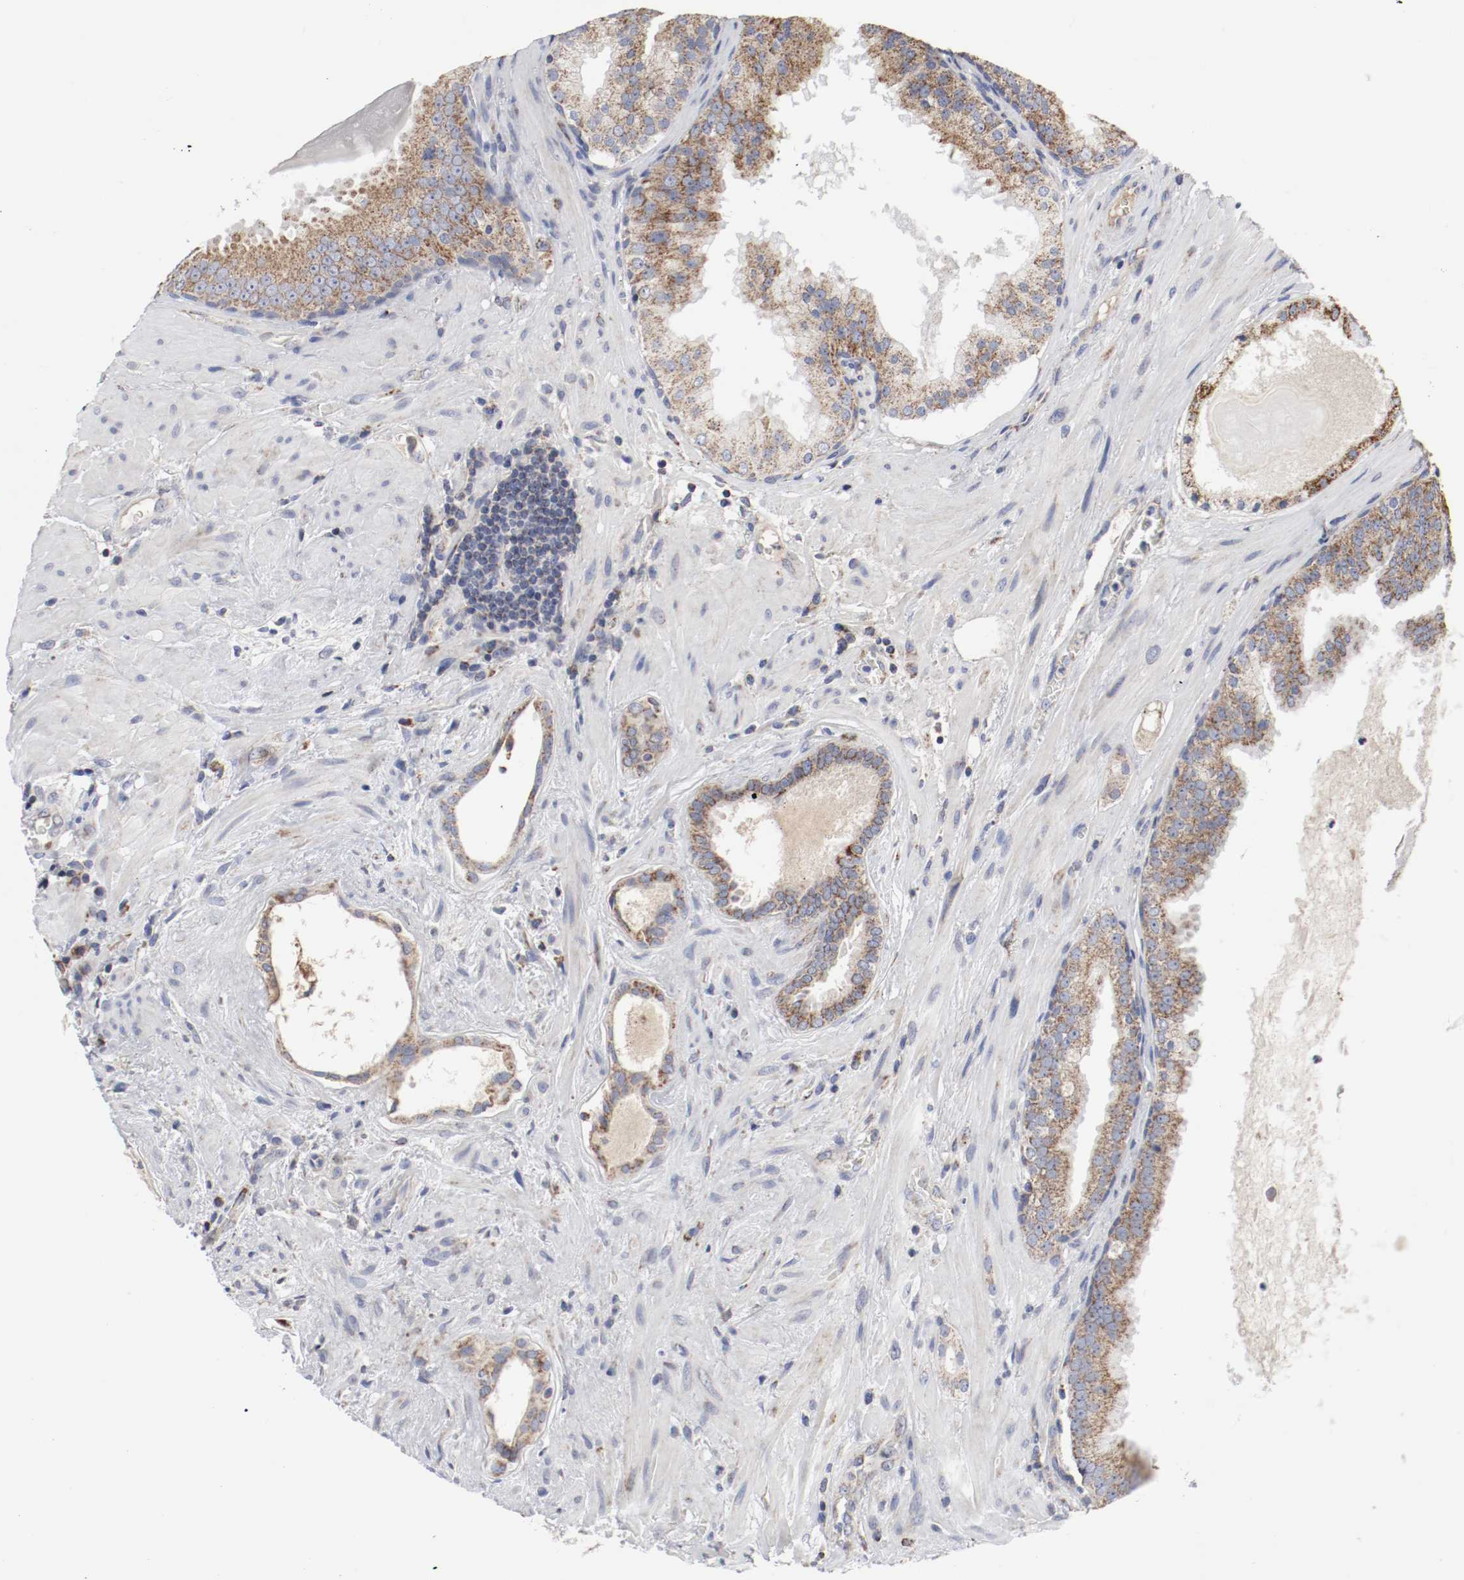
{"staining": {"intensity": "moderate", "quantity": ">75%", "location": "cytoplasmic/membranous"}, "tissue": "prostate cancer", "cell_type": "Tumor cells", "image_type": "cancer", "snomed": [{"axis": "morphology", "description": "Adenocarcinoma, High grade"}, {"axis": "topography", "description": "Prostate"}], "caption": "Adenocarcinoma (high-grade) (prostate) tissue displays moderate cytoplasmic/membranous expression in approximately >75% of tumor cells, visualized by immunohistochemistry. (brown staining indicates protein expression, while blue staining denotes nuclei).", "gene": "AFG3L2", "patient": {"sex": "male", "age": 68}}